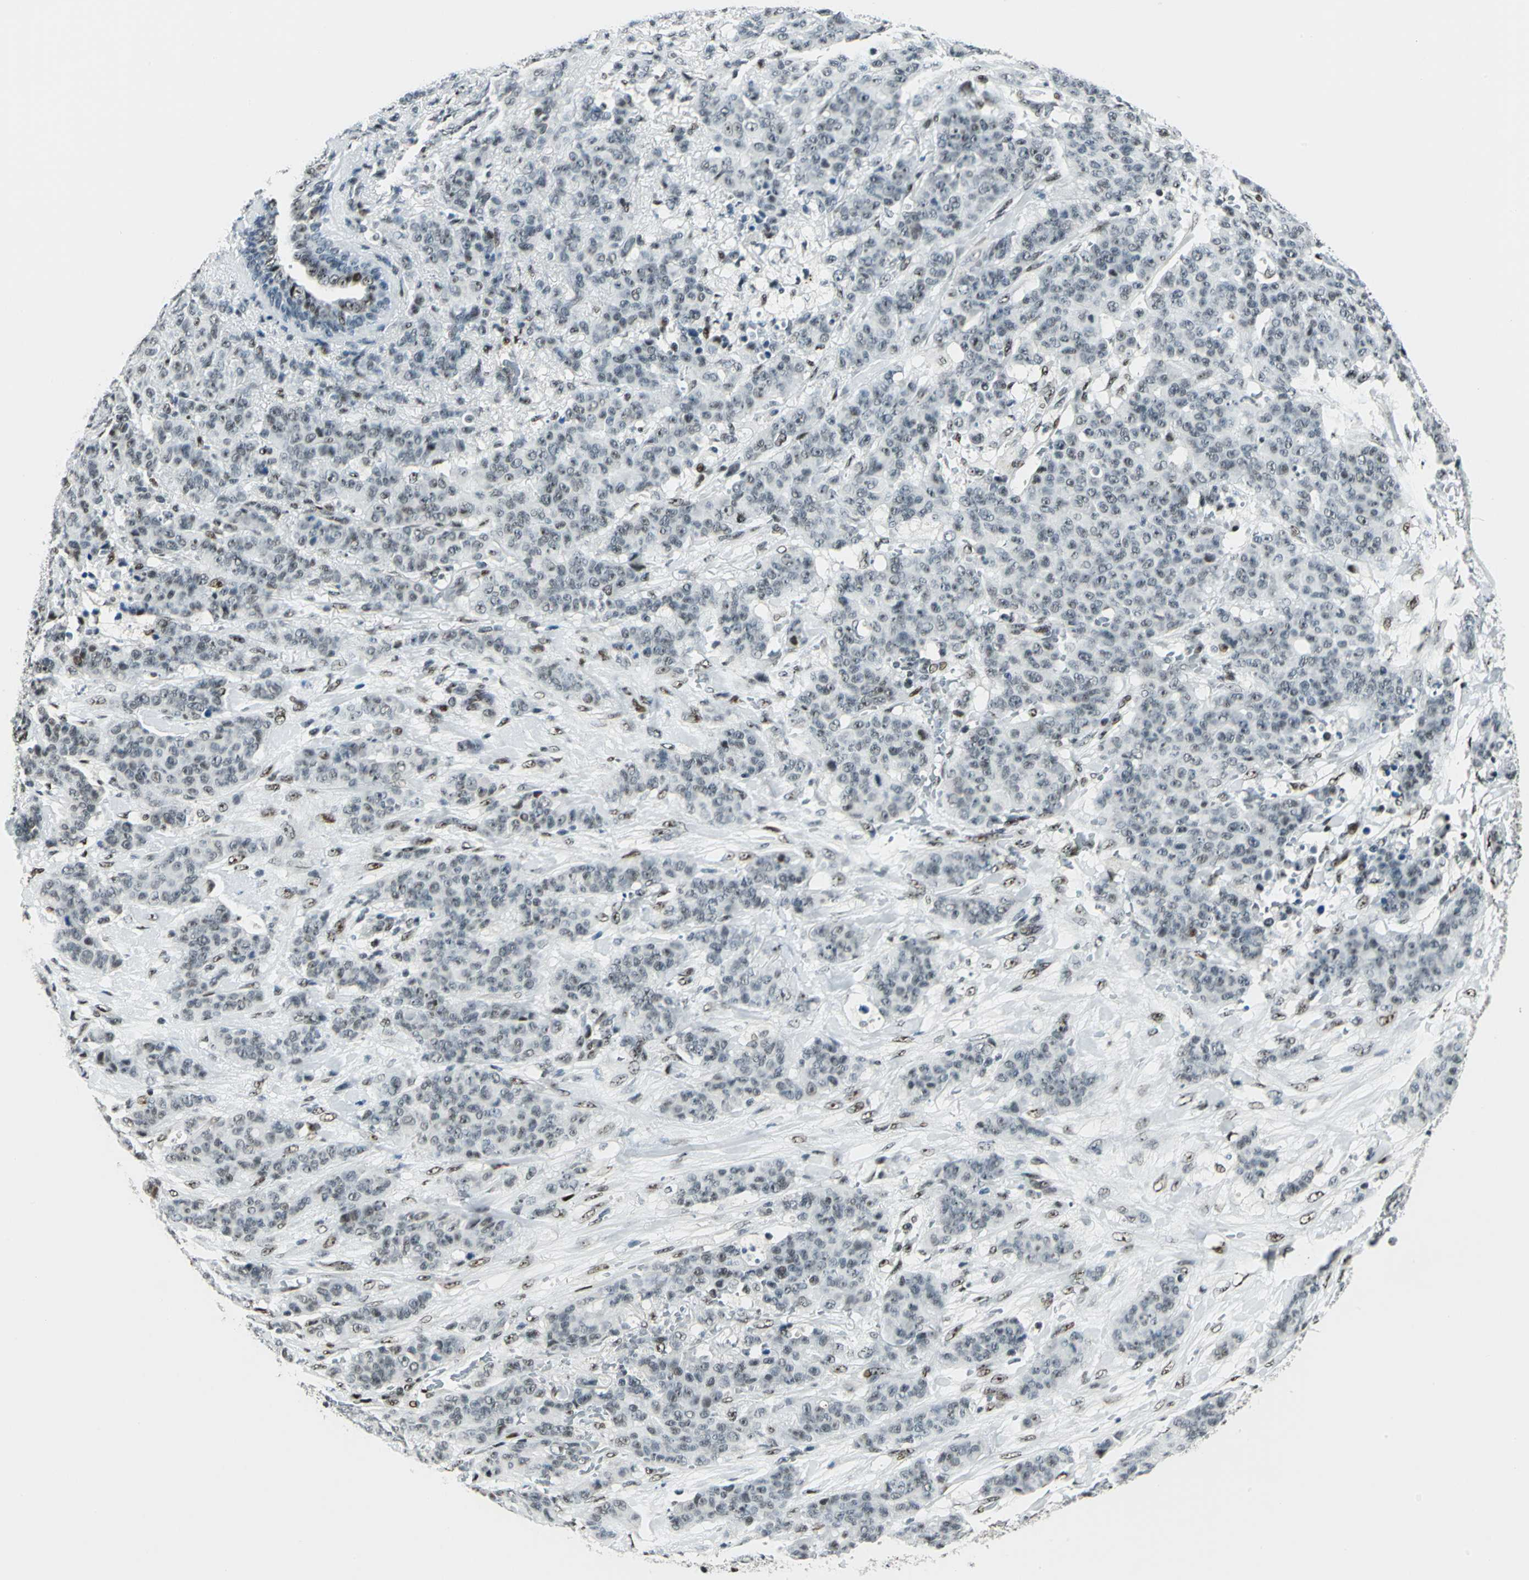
{"staining": {"intensity": "weak", "quantity": "25%-75%", "location": "nuclear"}, "tissue": "breast cancer", "cell_type": "Tumor cells", "image_type": "cancer", "snomed": [{"axis": "morphology", "description": "Duct carcinoma"}, {"axis": "topography", "description": "Breast"}], "caption": "Human breast cancer stained with a brown dye shows weak nuclear positive staining in about 25%-75% of tumor cells.", "gene": "KAT6B", "patient": {"sex": "female", "age": 40}}